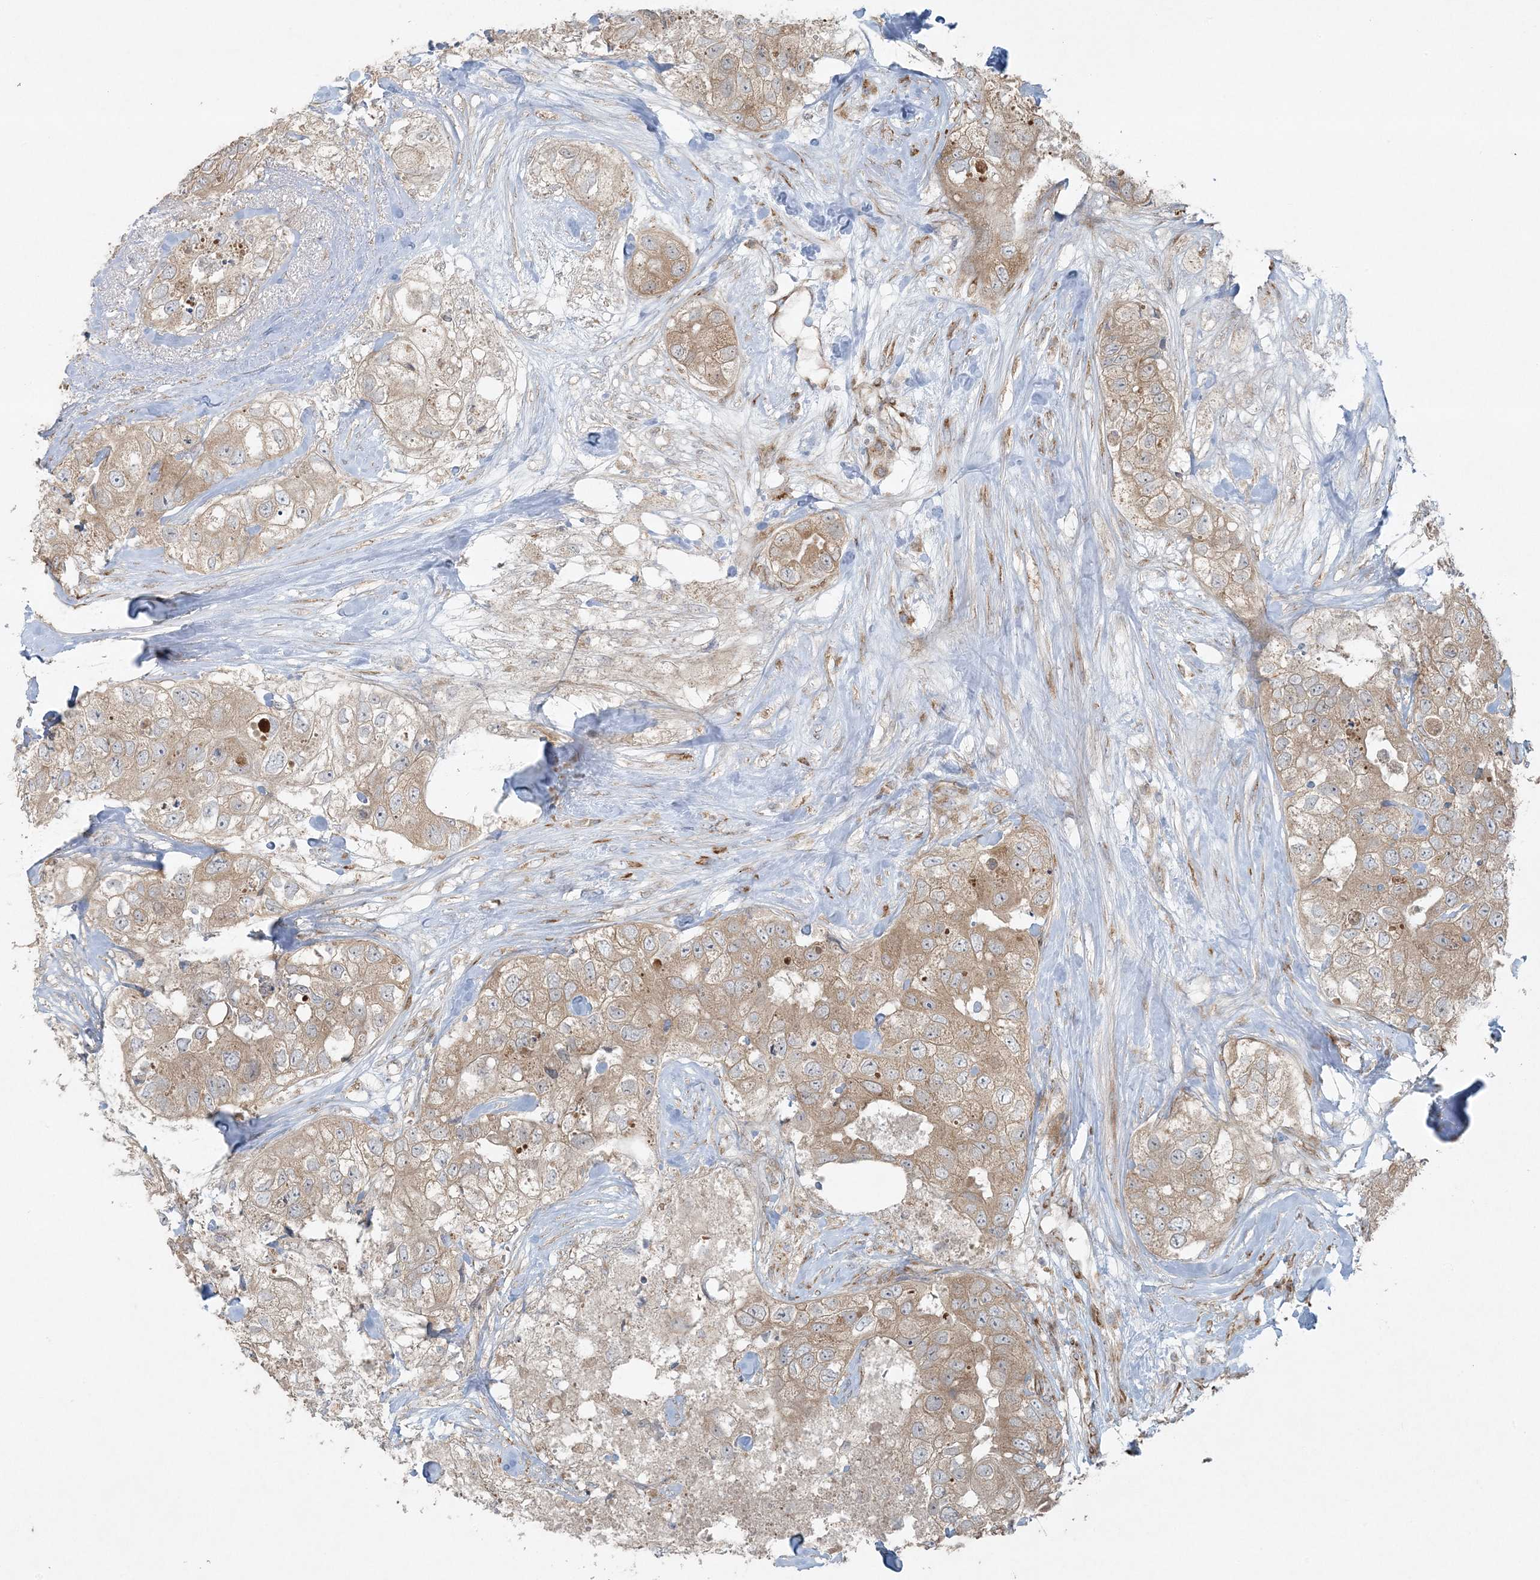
{"staining": {"intensity": "weak", "quantity": ">75%", "location": "cytoplasmic/membranous"}, "tissue": "breast cancer", "cell_type": "Tumor cells", "image_type": "cancer", "snomed": [{"axis": "morphology", "description": "Duct carcinoma"}, {"axis": "topography", "description": "Breast"}], "caption": "Immunohistochemical staining of human breast cancer reveals low levels of weak cytoplasmic/membranous staining in about >75% of tumor cells.", "gene": "ZNF263", "patient": {"sex": "female", "age": 62}}